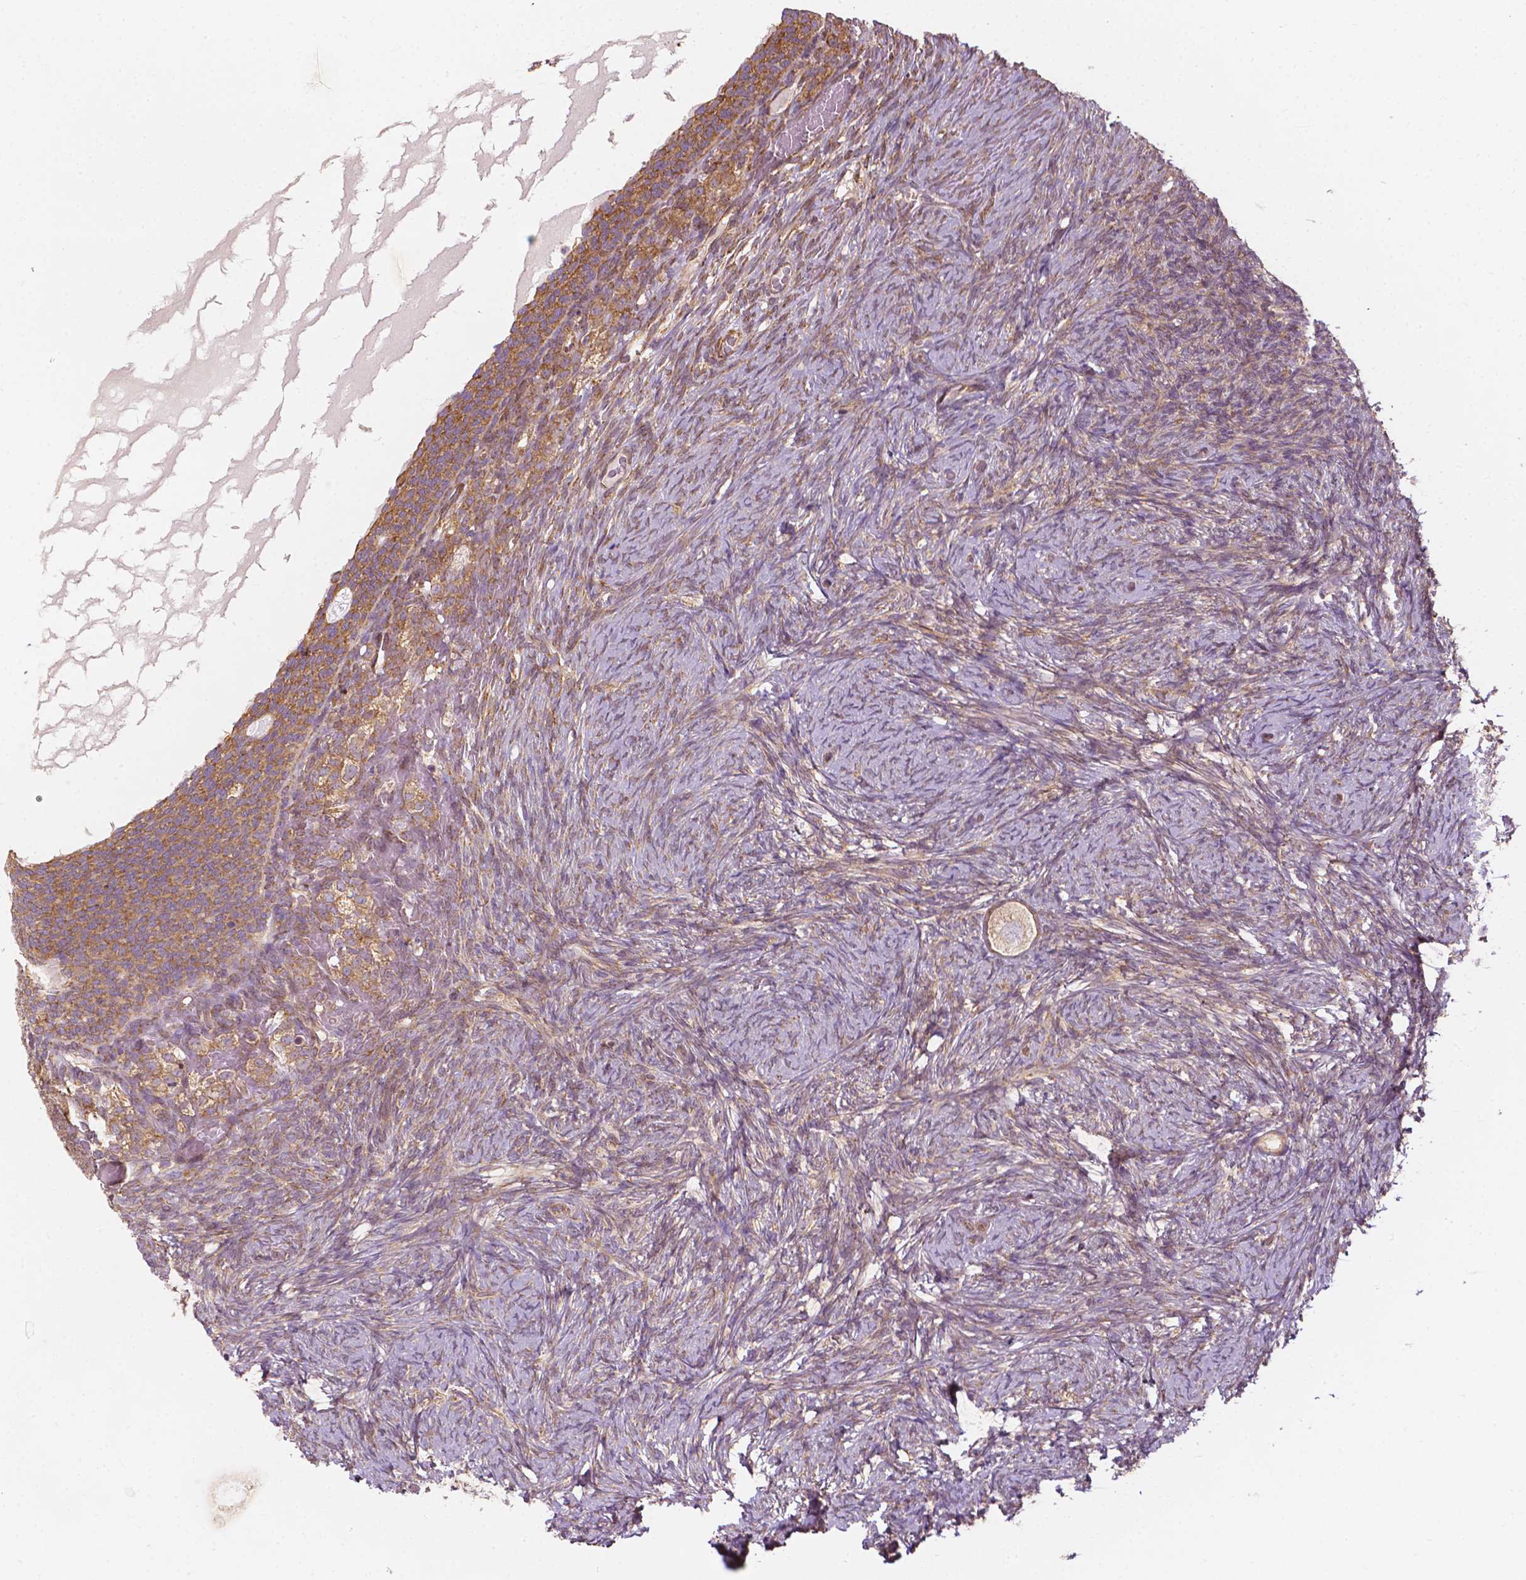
{"staining": {"intensity": "weak", "quantity": ">75%", "location": "cytoplasmic/membranous"}, "tissue": "ovary", "cell_type": "Follicle cells", "image_type": "normal", "snomed": [{"axis": "morphology", "description": "Normal tissue, NOS"}, {"axis": "topography", "description": "Ovary"}], "caption": "Protein staining by IHC exhibits weak cytoplasmic/membranous positivity in approximately >75% of follicle cells in benign ovary. The staining was performed using DAB (3,3'-diaminobenzidine) to visualize the protein expression in brown, while the nuclei were stained in blue with hematoxylin (Magnification: 20x).", "gene": "G3BP1", "patient": {"sex": "female", "age": 34}}